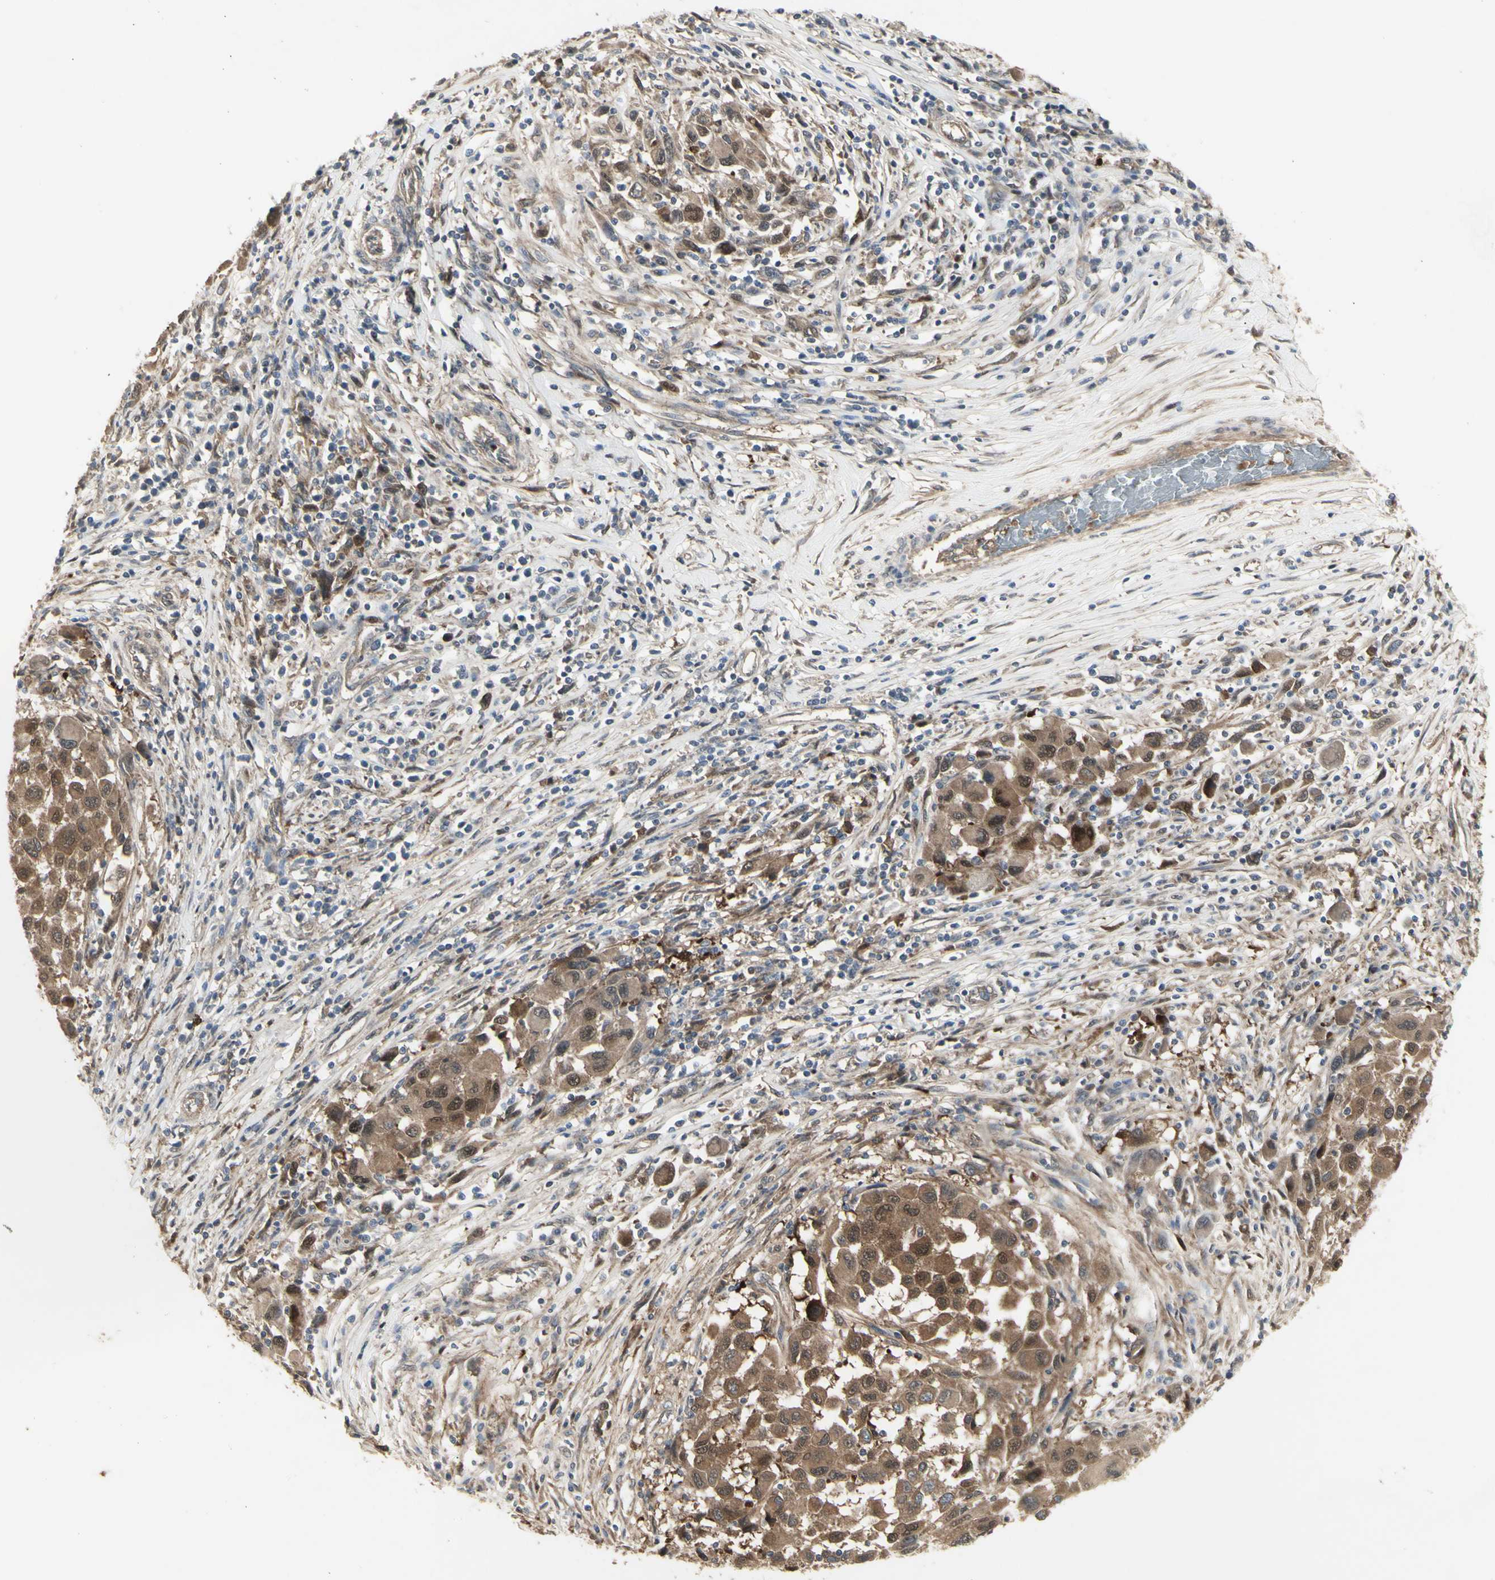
{"staining": {"intensity": "moderate", "quantity": ">75%", "location": "cytoplasmic/membranous"}, "tissue": "melanoma", "cell_type": "Tumor cells", "image_type": "cancer", "snomed": [{"axis": "morphology", "description": "Malignant melanoma, Metastatic site"}, {"axis": "topography", "description": "Lymph node"}], "caption": "The micrograph exhibits a brown stain indicating the presence of a protein in the cytoplasmic/membranous of tumor cells in malignant melanoma (metastatic site).", "gene": "CHURC1-FNTB", "patient": {"sex": "male", "age": 61}}